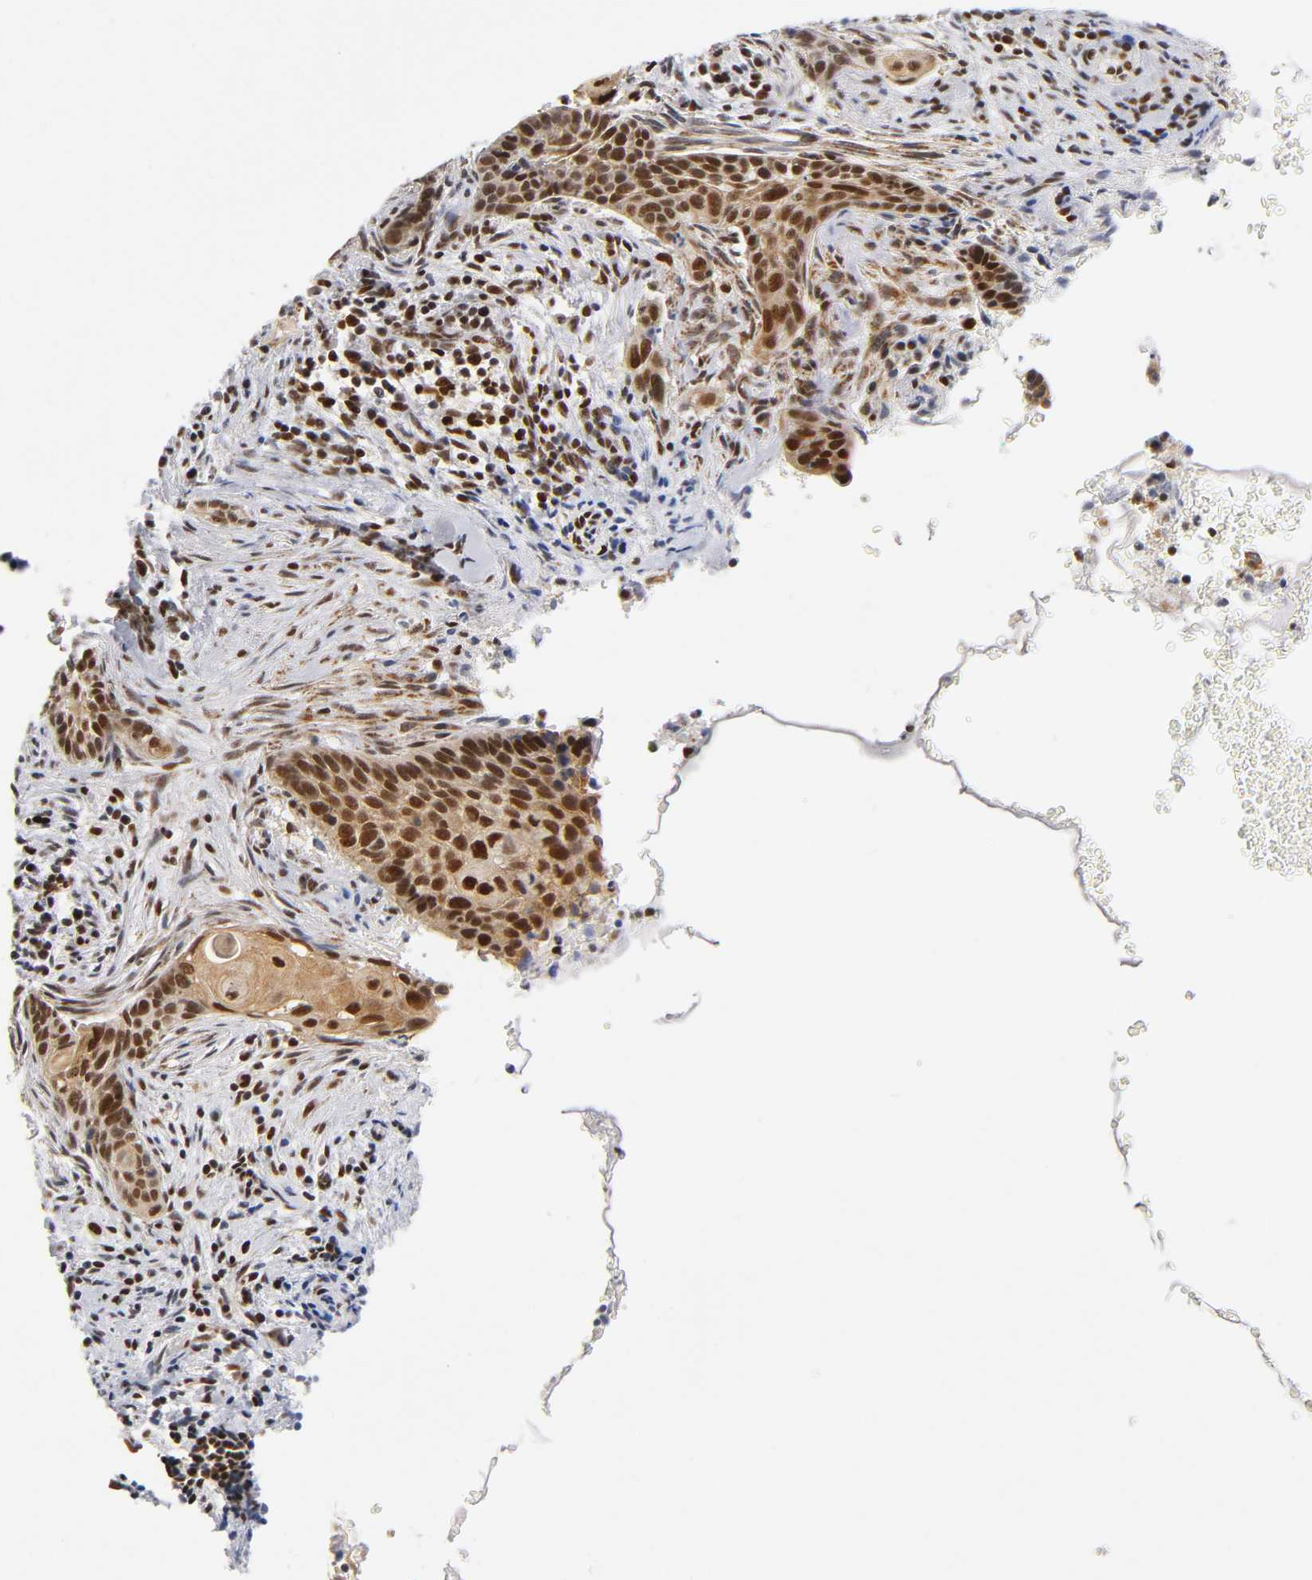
{"staining": {"intensity": "strong", "quantity": ">75%", "location": "cytoplasmic/membranous,nuclear"}, "tissue": "cervical cancer", "cell_type": "Tumor cells", "image_type": "cancer", "snomed": [{"axis": "morphology", "description": "Squamous cell carcinoma, NOS"}, {"axis": "topography", "description": "Cervix"}], "caption": "This is a histology image of immunohistochemistry (IHC) staining of cervical cancer, which shows strong positivity in the cytoplasmic/membranous and nuclear of tumor cells.", "gene": "NR3C1", "patient": {"sex": "female", "age": 33}}